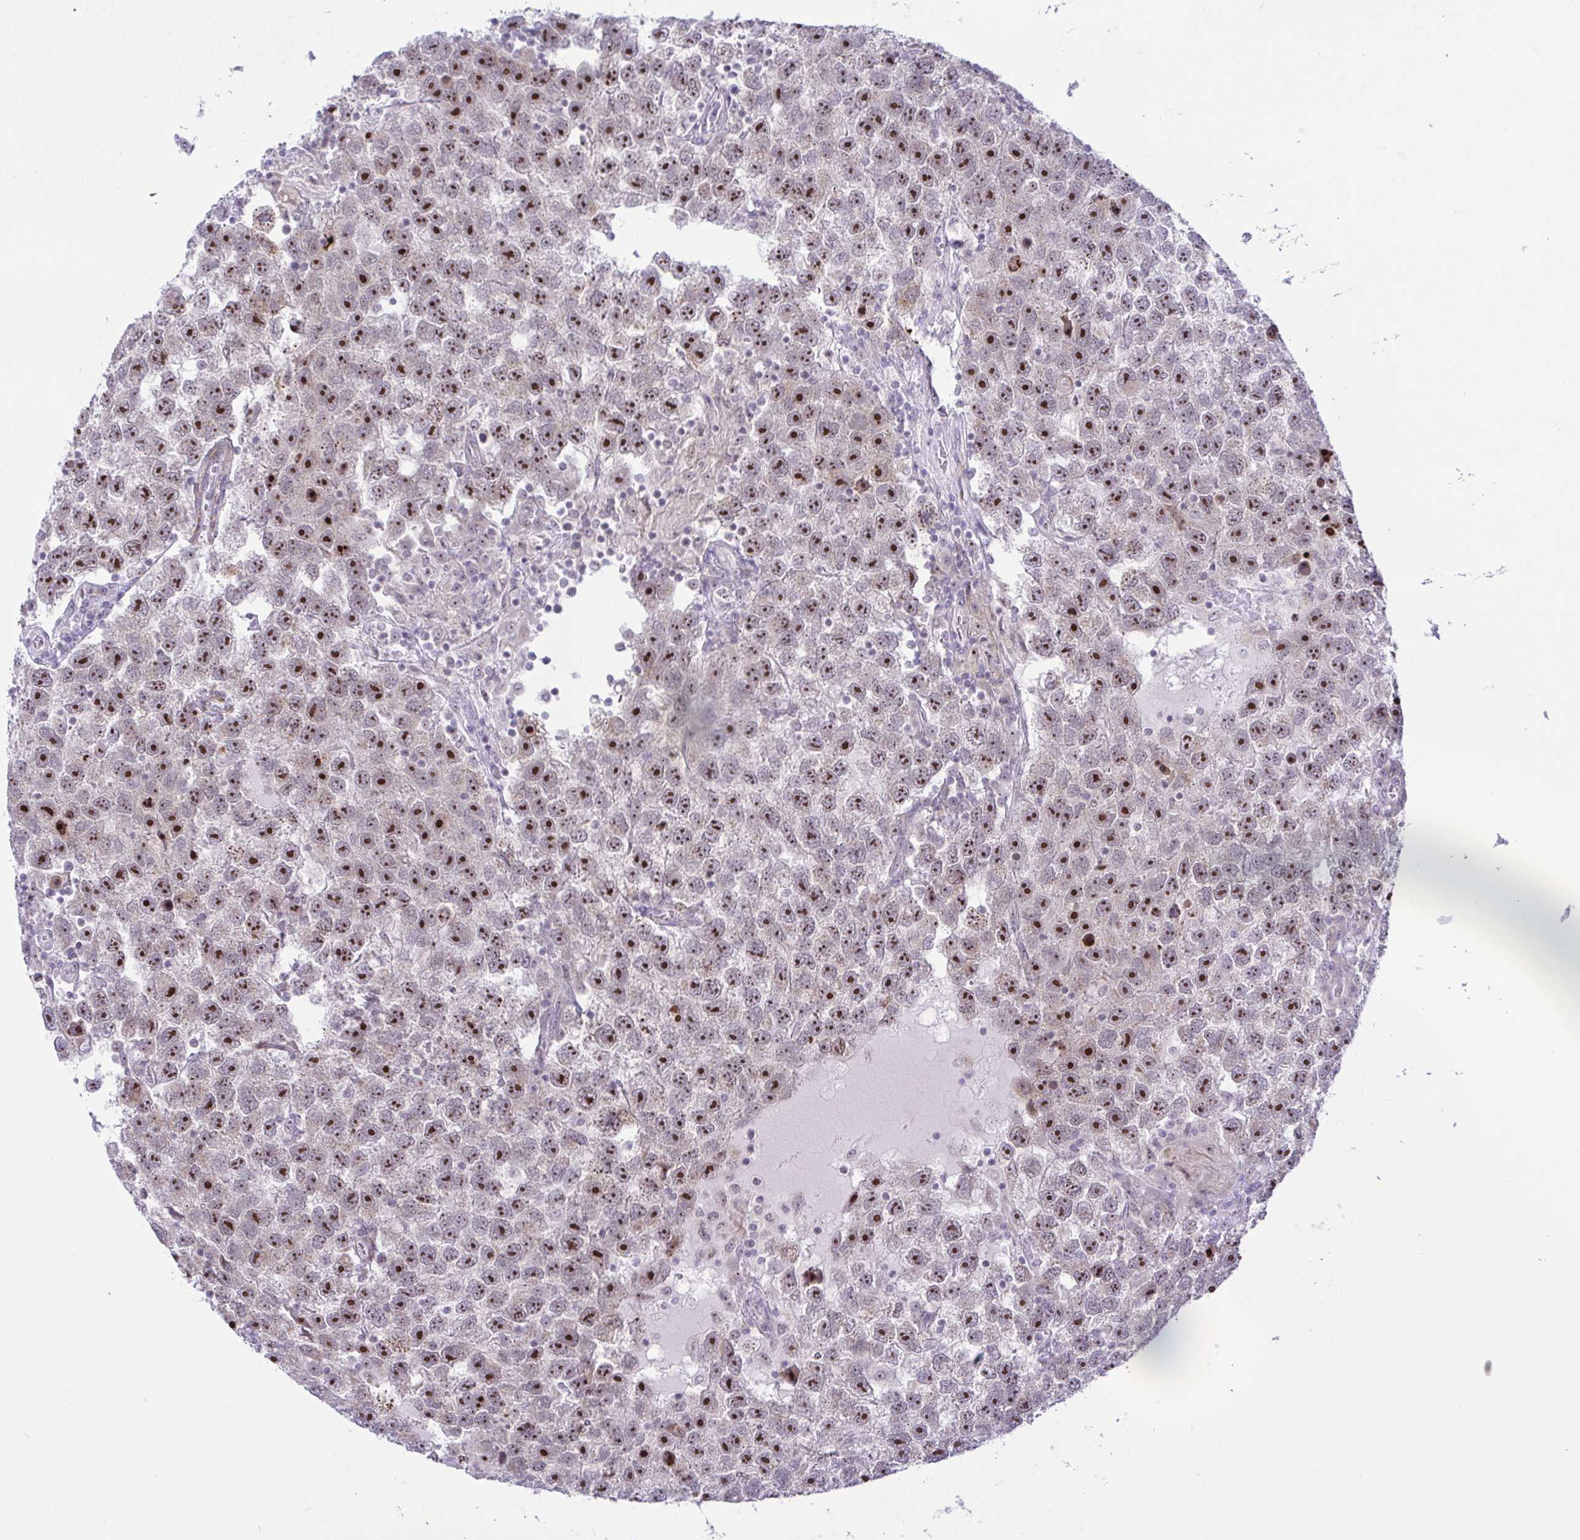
{"staining": {"intensity": "strong", "quantity": ">75%", "location": "nuclear"}, "tissue": "testis cancer", "cell_type": "Tumor cells", "image_type": "cancer", "snomed": [{"axis": "morphology", "description": "Seminoma, NOS"}, {"axis": "topography", "description": "Testis"}], "caption": "Protein staining reveals strong nuclear expression in approximately >75% of tumor cells in testis cancer.", "gene": "RSL24D1", "patient": {"sex": "male", "age": 26}}